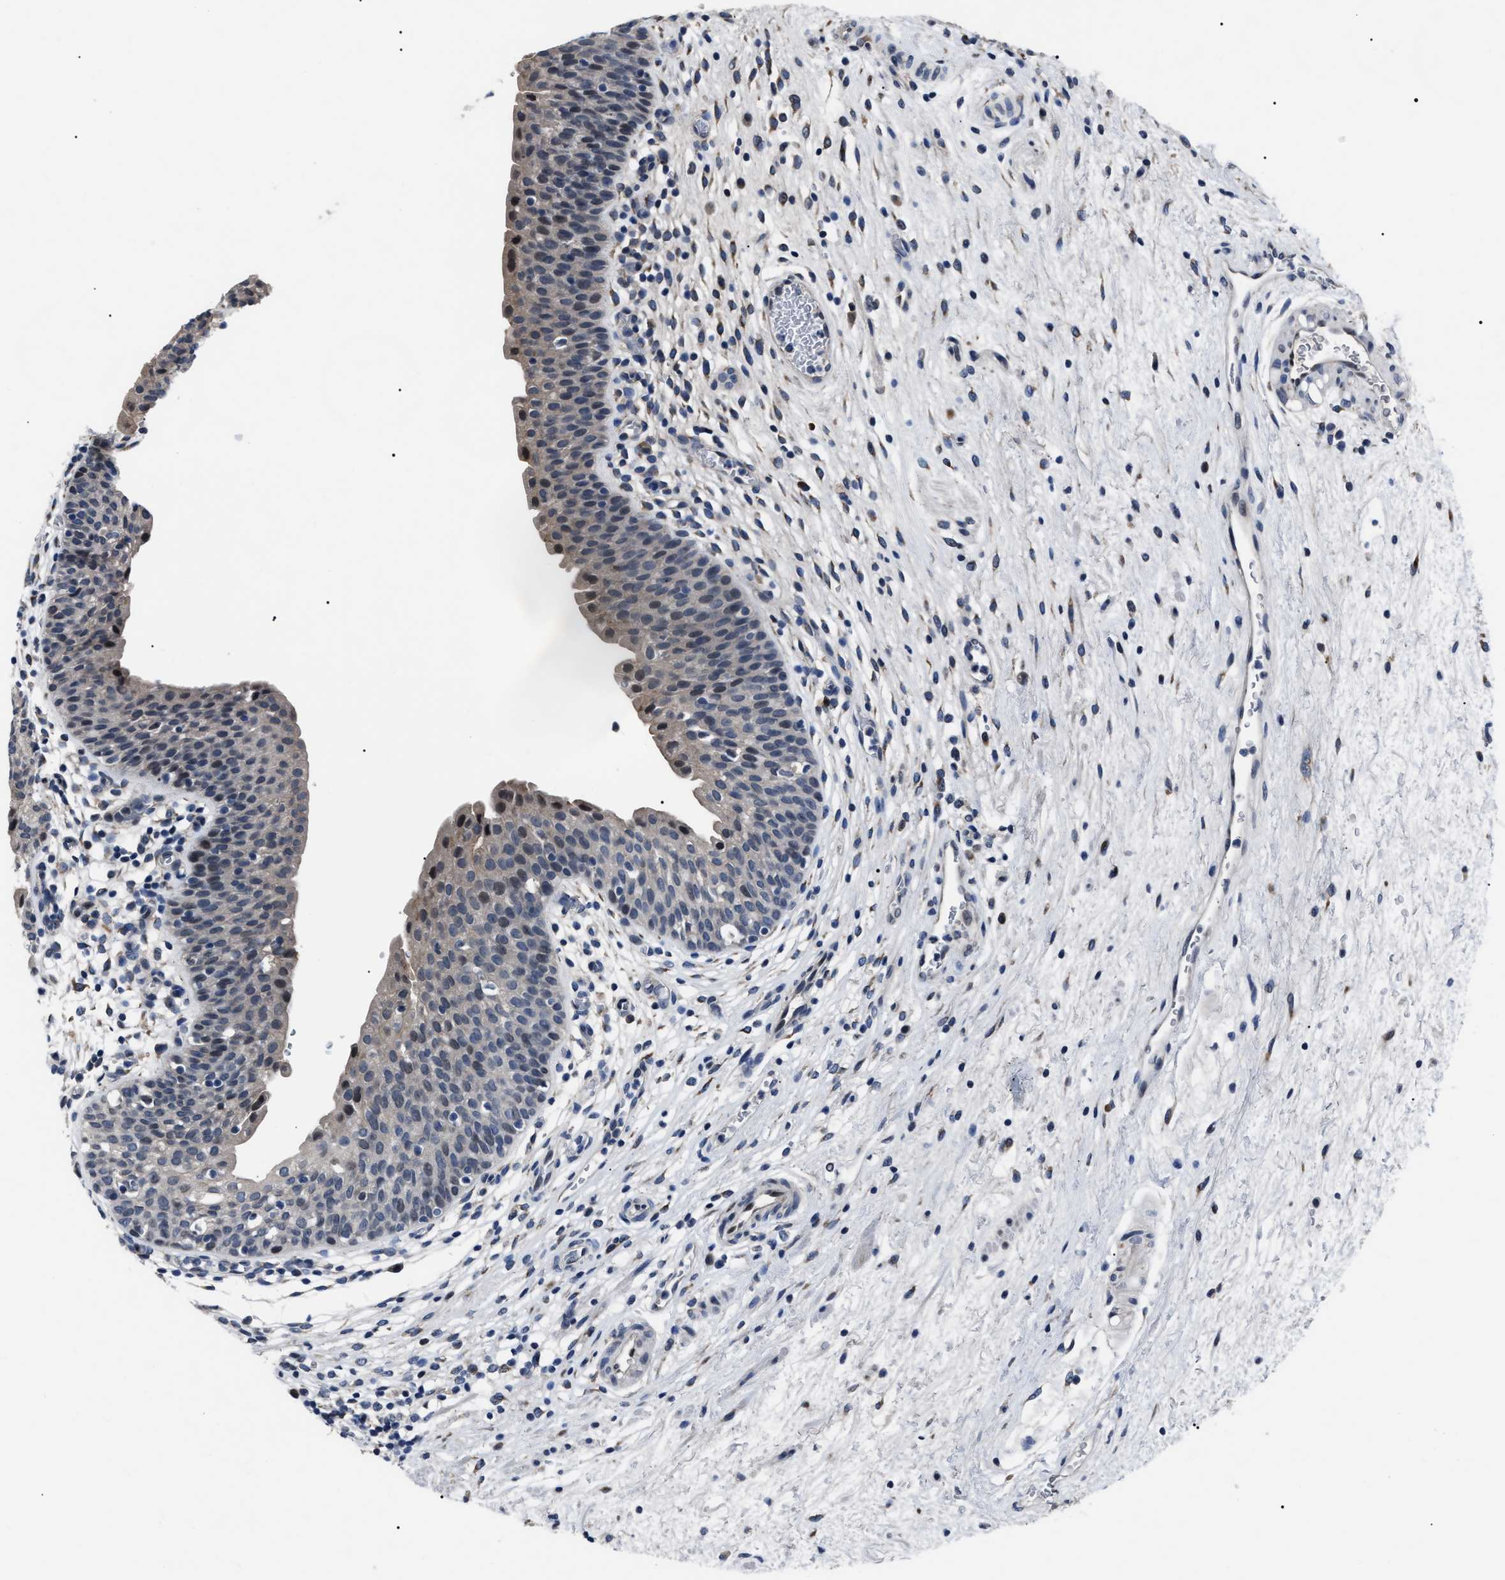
{"staining": {"intensity": "moderate", "quantity": "<25%", "location": "nuclear"}, "tissue": "urinary bladder", "cell_type": "Urothelial cells", "image_type": "normal", "snomed": [{"axis": "morphology", "description": "Normal tissue, NOS"}, {"axis": "topography", "description": "Urinary bladder"}], "caption": "Immunohistochemical staining of normal urinary bladder exhibits moderate nuclear protein positivity in approximately <25% of urothelial cells. (DAB (3,3'-diaminobenzidine) IHC, brown staining for protein, blue staining for nuclei).", "gene": "LRRC14", "patient": {"sex": "male", "age": 37}}